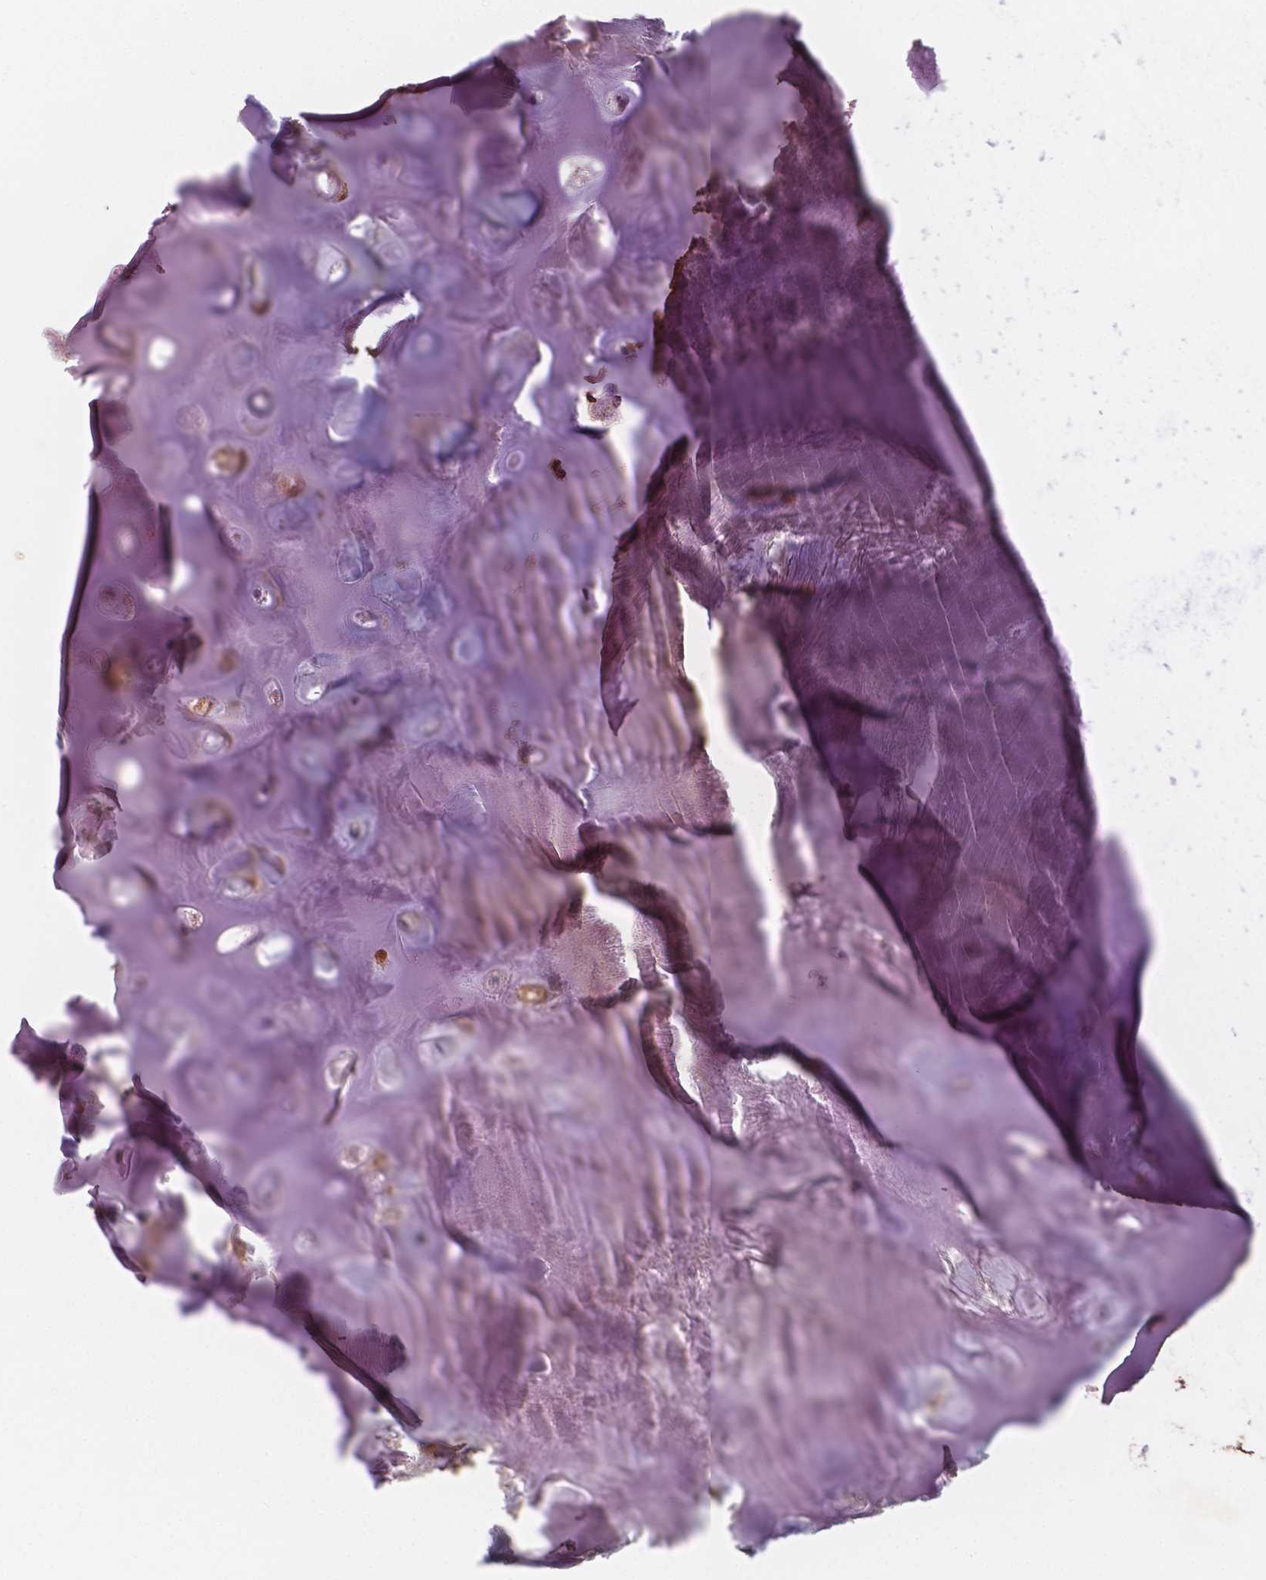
{"staining": {"intensity": "negative", "quantity": "none", "location": "none"}, "tissue": "adipose tissue", "cell_type": "Adipocytes", "image_type": "normal", "snomed": [{"axis": "morphology", "description": "Normal tissue, NOS"}, {"axis": "morphology", "description": "Squamous cell carcinoma, NOS"}, {"axis": "topography", "description": "Cartilage tissue"}, {"axis": "topography", "description": "Bronchus"}, {"axis": "topography", "description": "Lung"}], "caption": "Normal adipose tissue was stained to show a protein in brown. There is no significant expression in adipocytes. Nuclei are stained in blue.", "gene": "SBSN", "patient": {"sex": "male", "age": 66}}